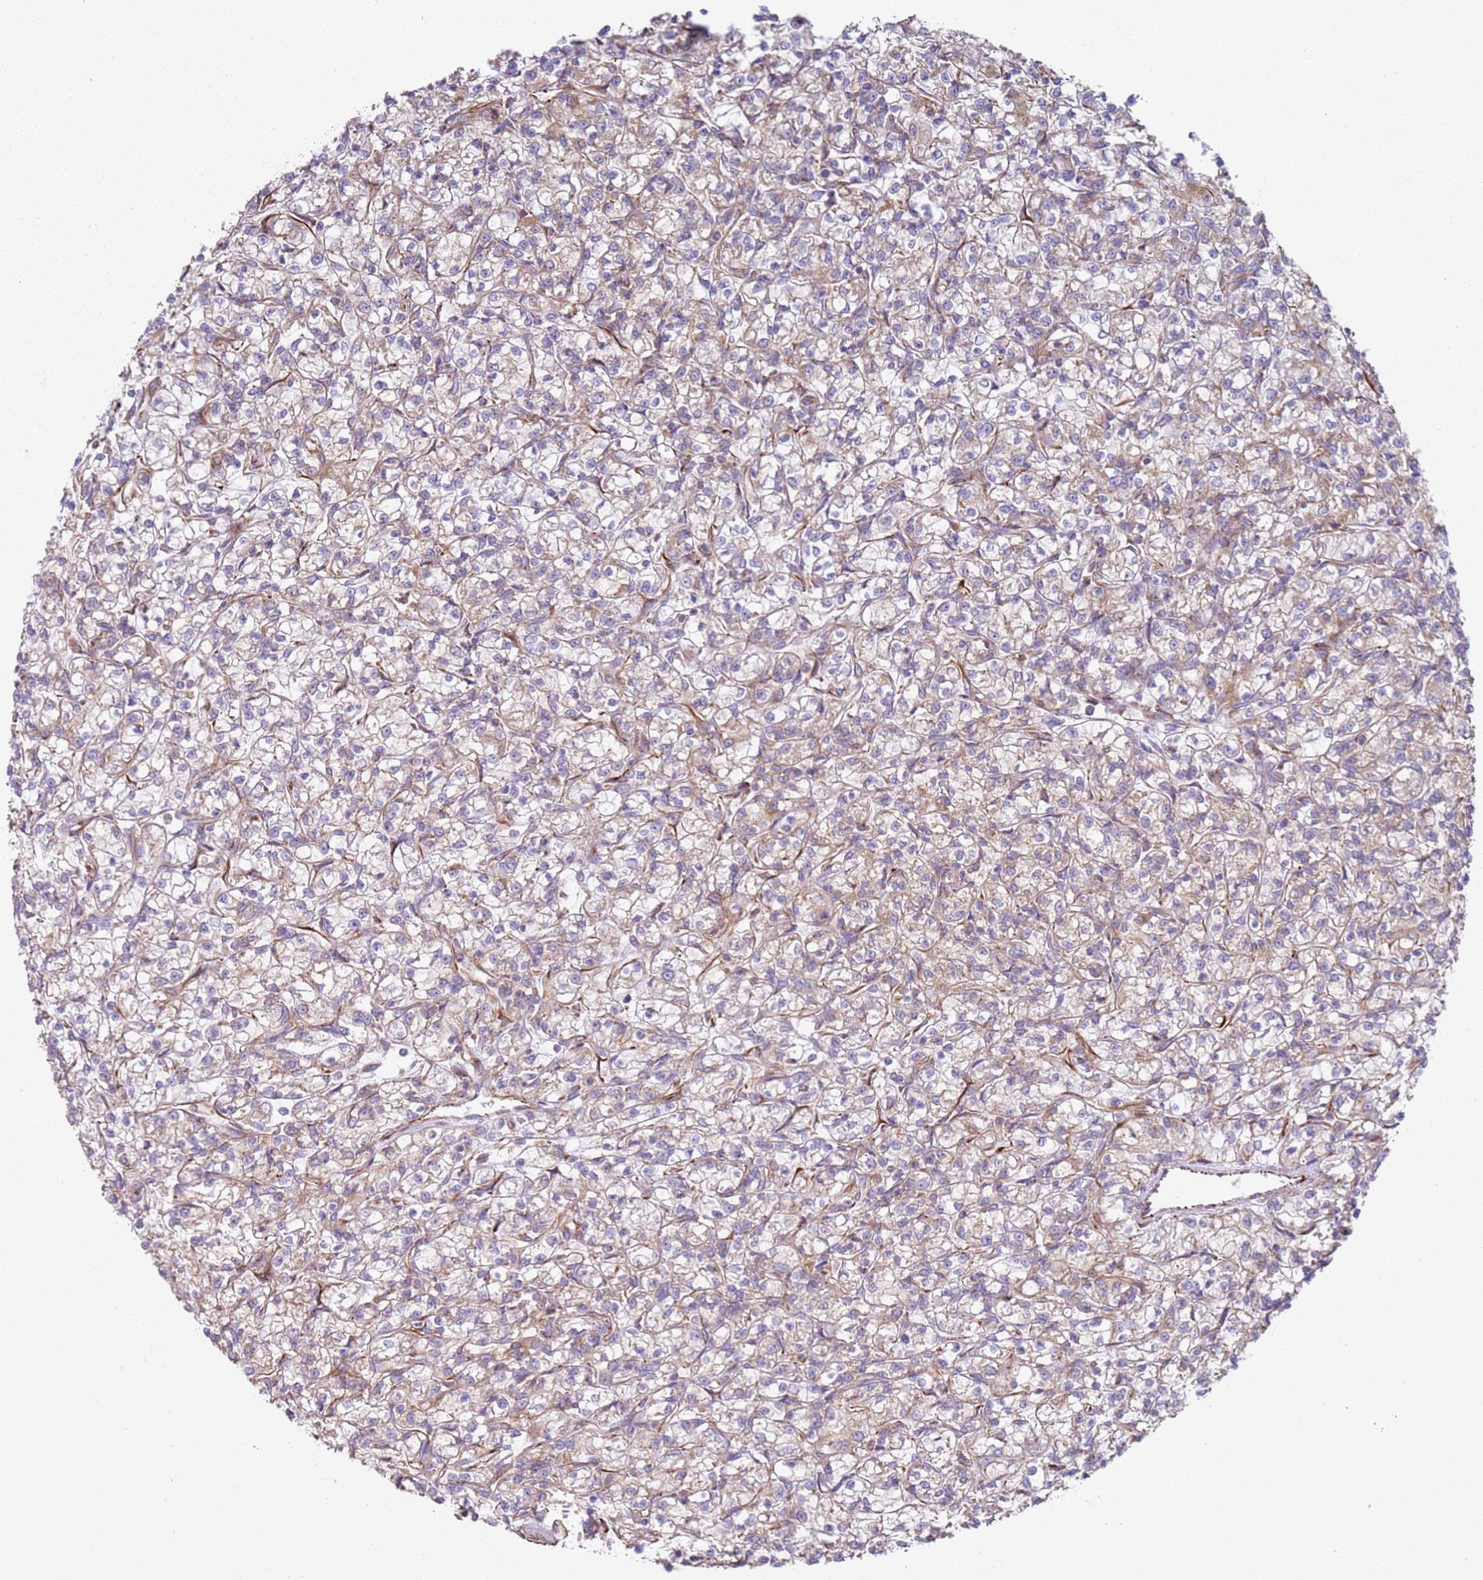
{"staining": {"intensity": "weak", "quantity": "25%-75%", "location": "cytoplasmic/membranous"}, "tissue": "renal cancer", "cell_type": "Tumor cells", "image_type": "cancer", "snomed": [{"axis": "morphology", "description": "Adenocarcinoma, NOS"}, {"axis": "topography", "description": "Kidney"}], "caption": "There is low levels of weak cytoplasmic/membranous positivity in tumor cells of renal cancer (adenocarcinoma), as demonstrated by immunohistochemical staining (brown color).", "gene": "SNAPIN", "patient": {"sex": "female", "age": 59}}